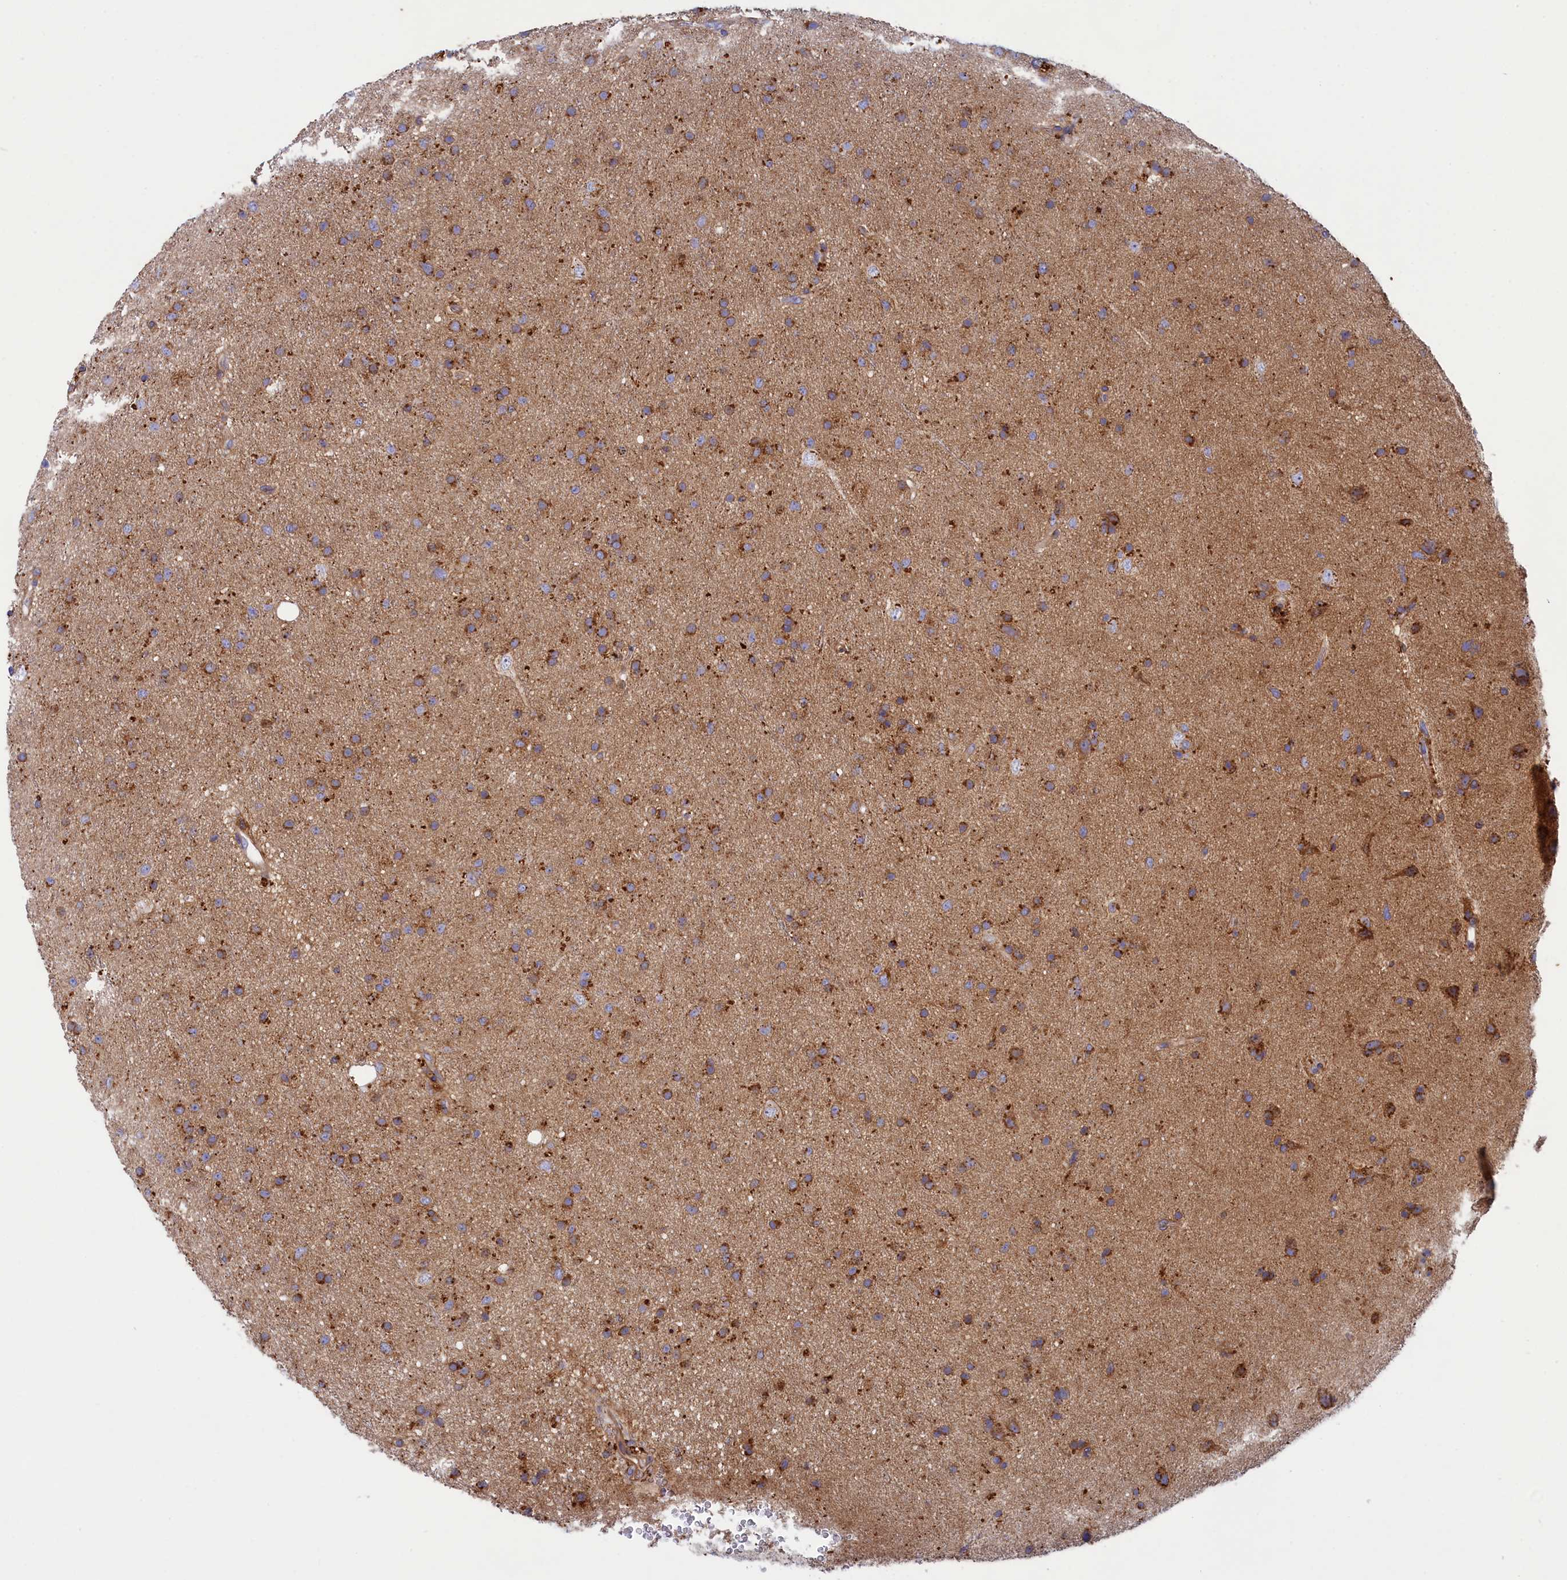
{"staining": {"intensity": "moderate", "quantity": ">75%", "location": "cytoplasmic/membranous"}, "tissue": "glioma", "cell_type": "Tumor cells", "image_type": "cancer", "snomed": [{"axis": "morphology", "description": "Glioma, malignant, Low grade"}, {"axis": "topography", "description": "Cerebral cortex"}], "caption": "The image displays staining of malignant glioma (low-grade), revealing moderate cytoplasmic/membranous protein expression (brown color) within tumor cells.", "gene": "SCAMP4", "patient": {"sex": "female", "age": 39}}